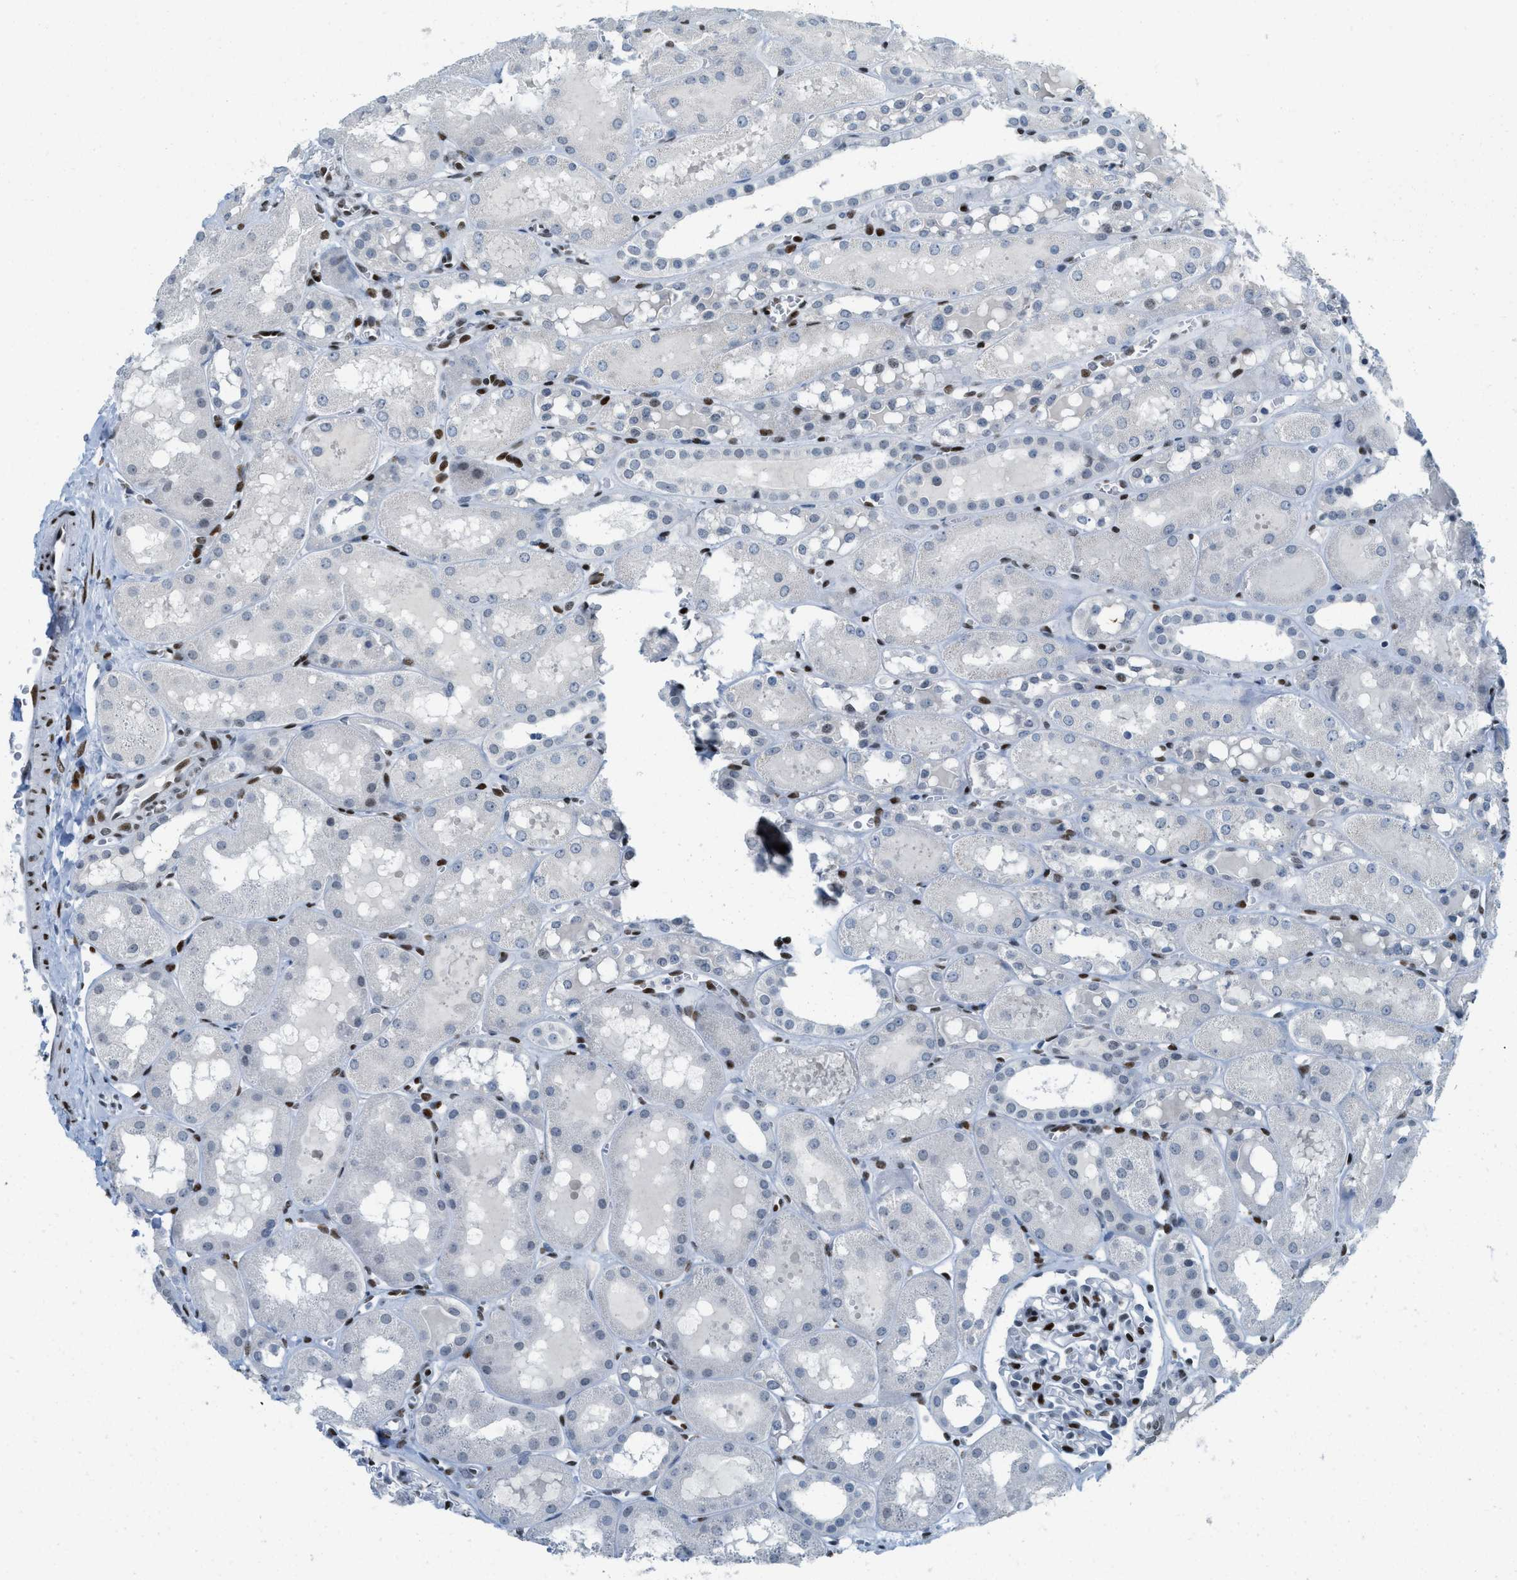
{"staining": {"intensity": "strong", "quantity": "25%-75%", "location": "nuclear"}, "tissue": "kidney", "cell_type": "Cells in glomeruli", "image_type": "normal", "snomed": [{"axis": "morphology", "description": "Normal tissue, NOS"}, {"axis": "topography", "description": "Kidney"}, {"axis": "topography", "description": "Urinary bladder"}], "caption": "A brown stain highlights strong nuclear staining of a protein in cells in glomeruli of normal kidney. (DAB = brown stain, brightfield microscopy at high magnification).", "gene": "PBX1", "patient": {"sex": "male", "age": 16}}